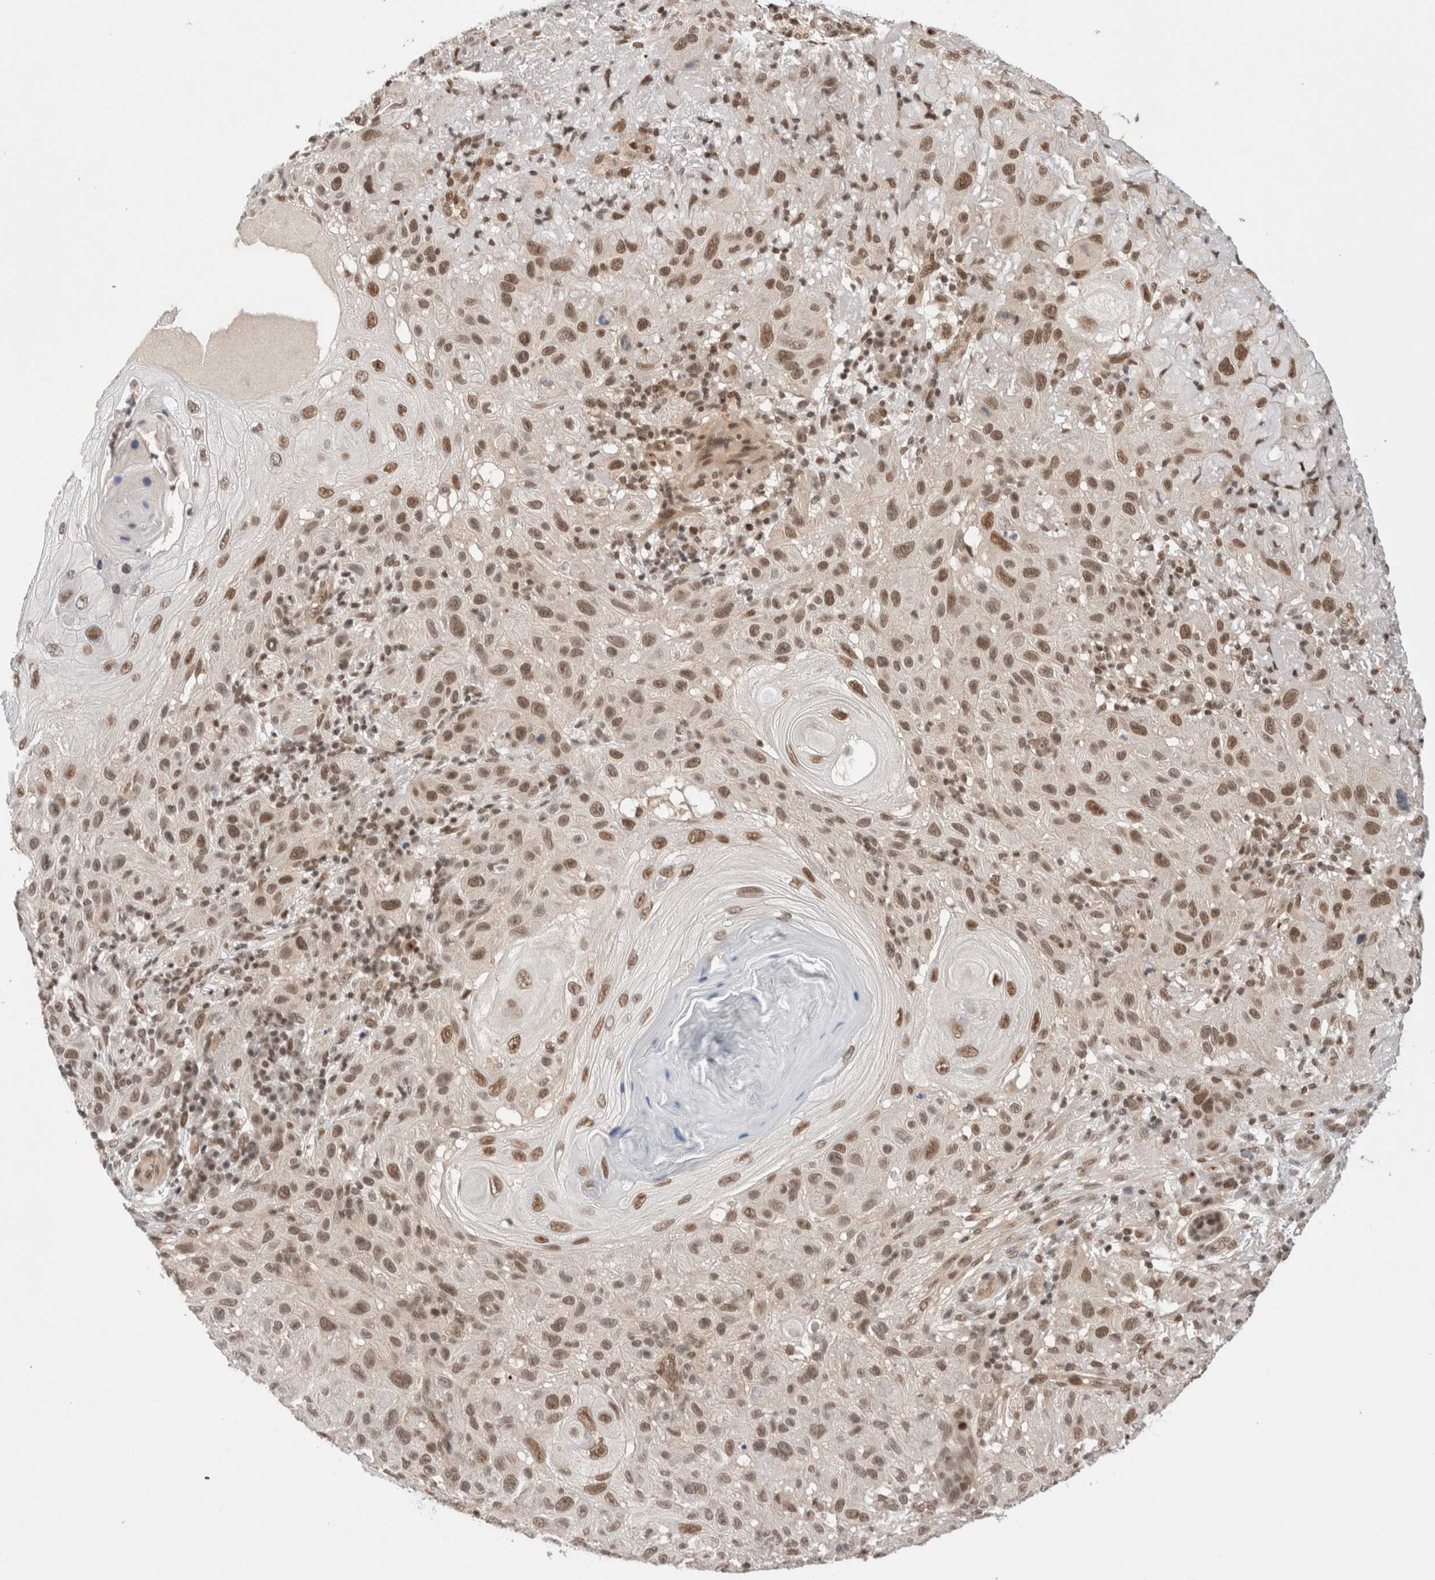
{"staining": {"intensity": "moderate", "quantity": ">75%", "location": "nuclear"}, "tissue": "skin cancer", "cell_type": "Tumor cells", "image_type": "cancer", "snomed": [{"axis": "morphology", "description": "Normal tissue, NOS"}, {"axis": "morphology", "description": "Squamous cell carcinoma, NOS"}, {"axis": "topography", "description": "Skin"}], "caption": "Skin cancer (squamous cell carcinoma) stained for a protein (brown) exhibits moderate nuclear positive positivity in about >75% of tumor cells.", "gene": "GATAD2A", "patient": {"sex": "female", "age": 96}}